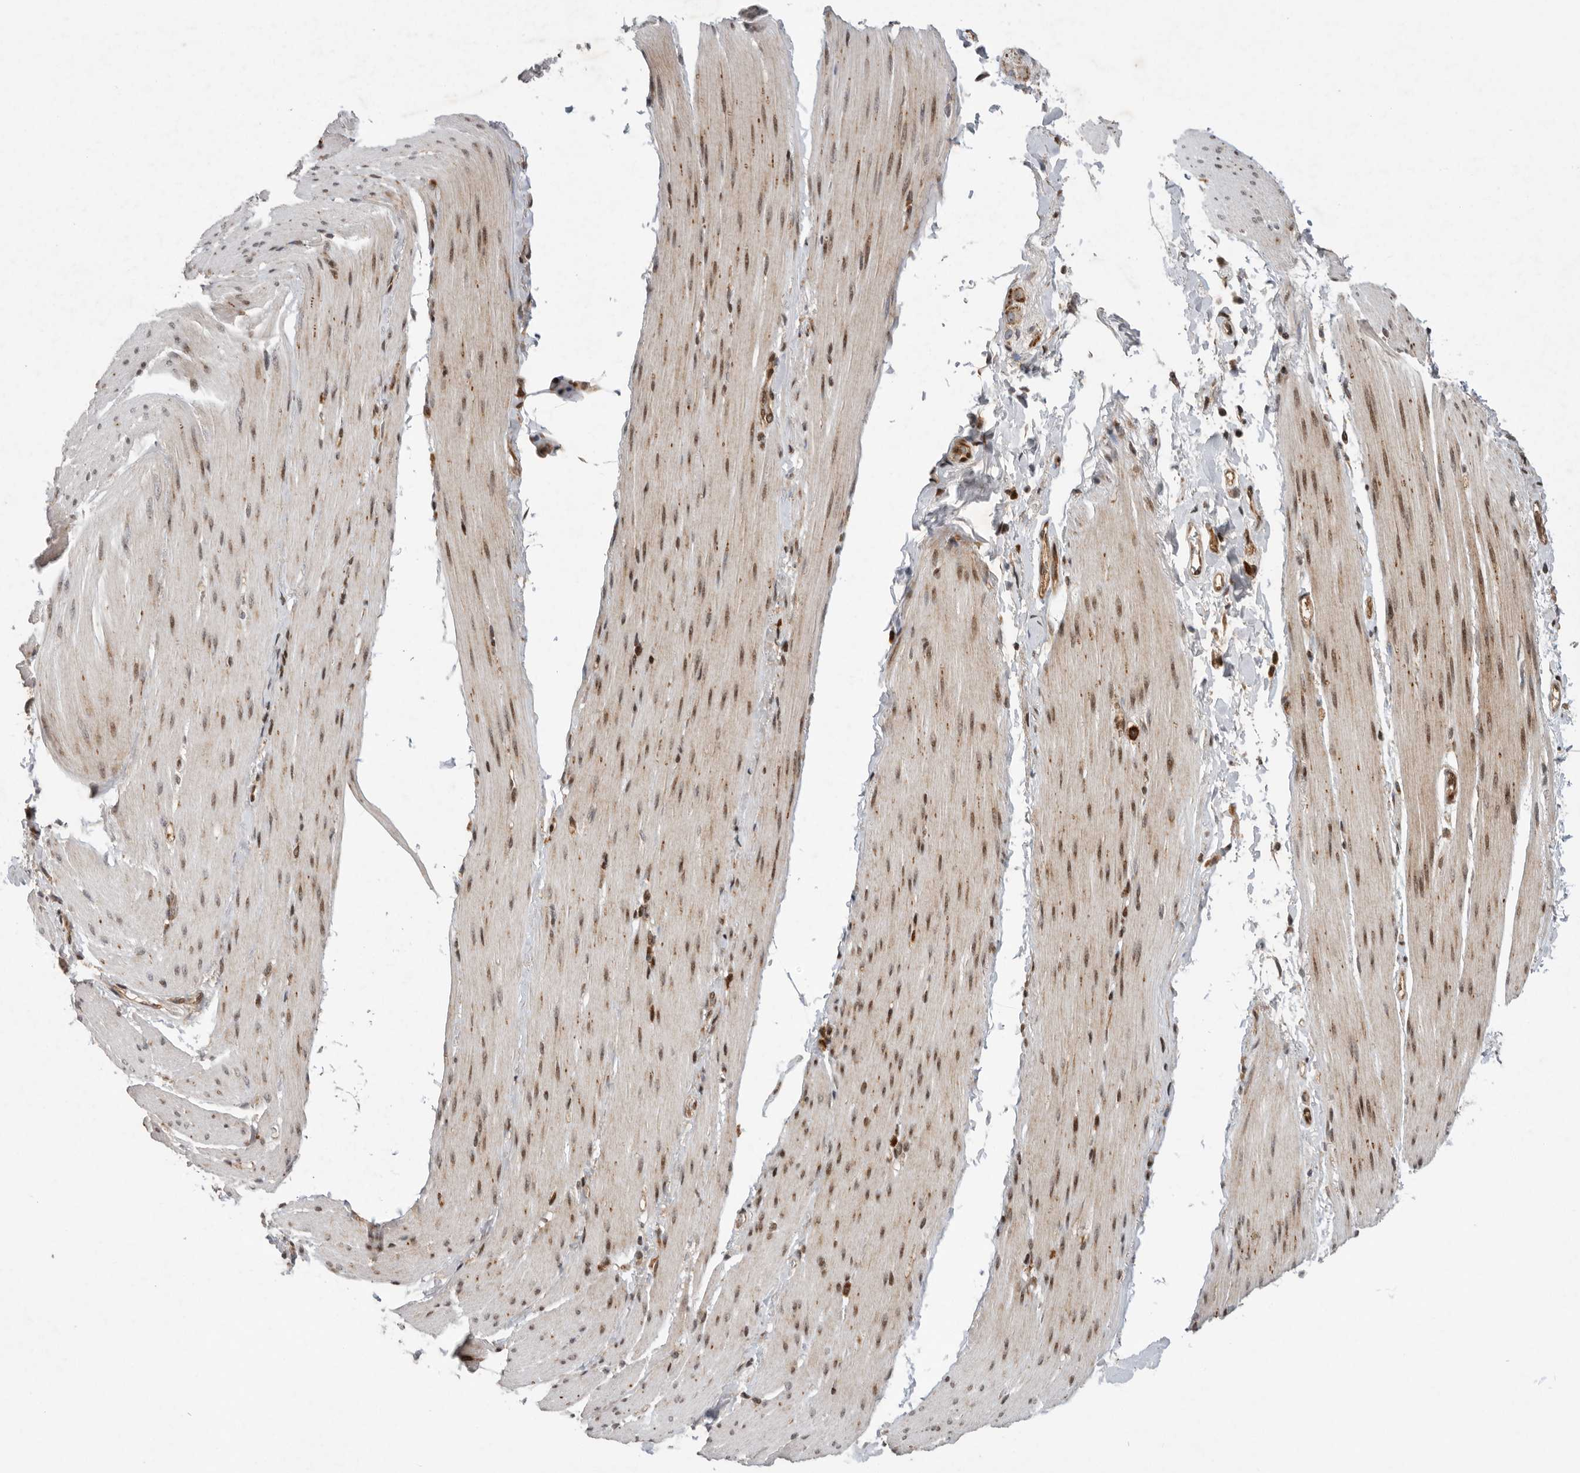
{"staining": {"intensity": "moderate", "quantity": "25%-75%", "location": "cytoplasmic/membranous,nuclear"}, "tissue": "smooth muscle", "cell_type": "Smooth muscle cells", "image_type": "normal", "snomed": [{"axis": "morphology", "description": "Normal tissue, NOS"}, {"axis": "topography", "description": "Smooth muscle"}, {"axis": "topography", "description": "Small intestine"}], "caption": "Smooth muscle cells reveal medium levels of moderate cytoplasmic/membranous,nuclear staining in about 25%-75% of cells in benign smooth muscle. The protein of interest is stained brown, and the nuclei are stained in blue (DAB IHC with brightfield microscopy, high magnification).", "gene": "FZD3", "patient": {"sex": "female", "age": 84}}